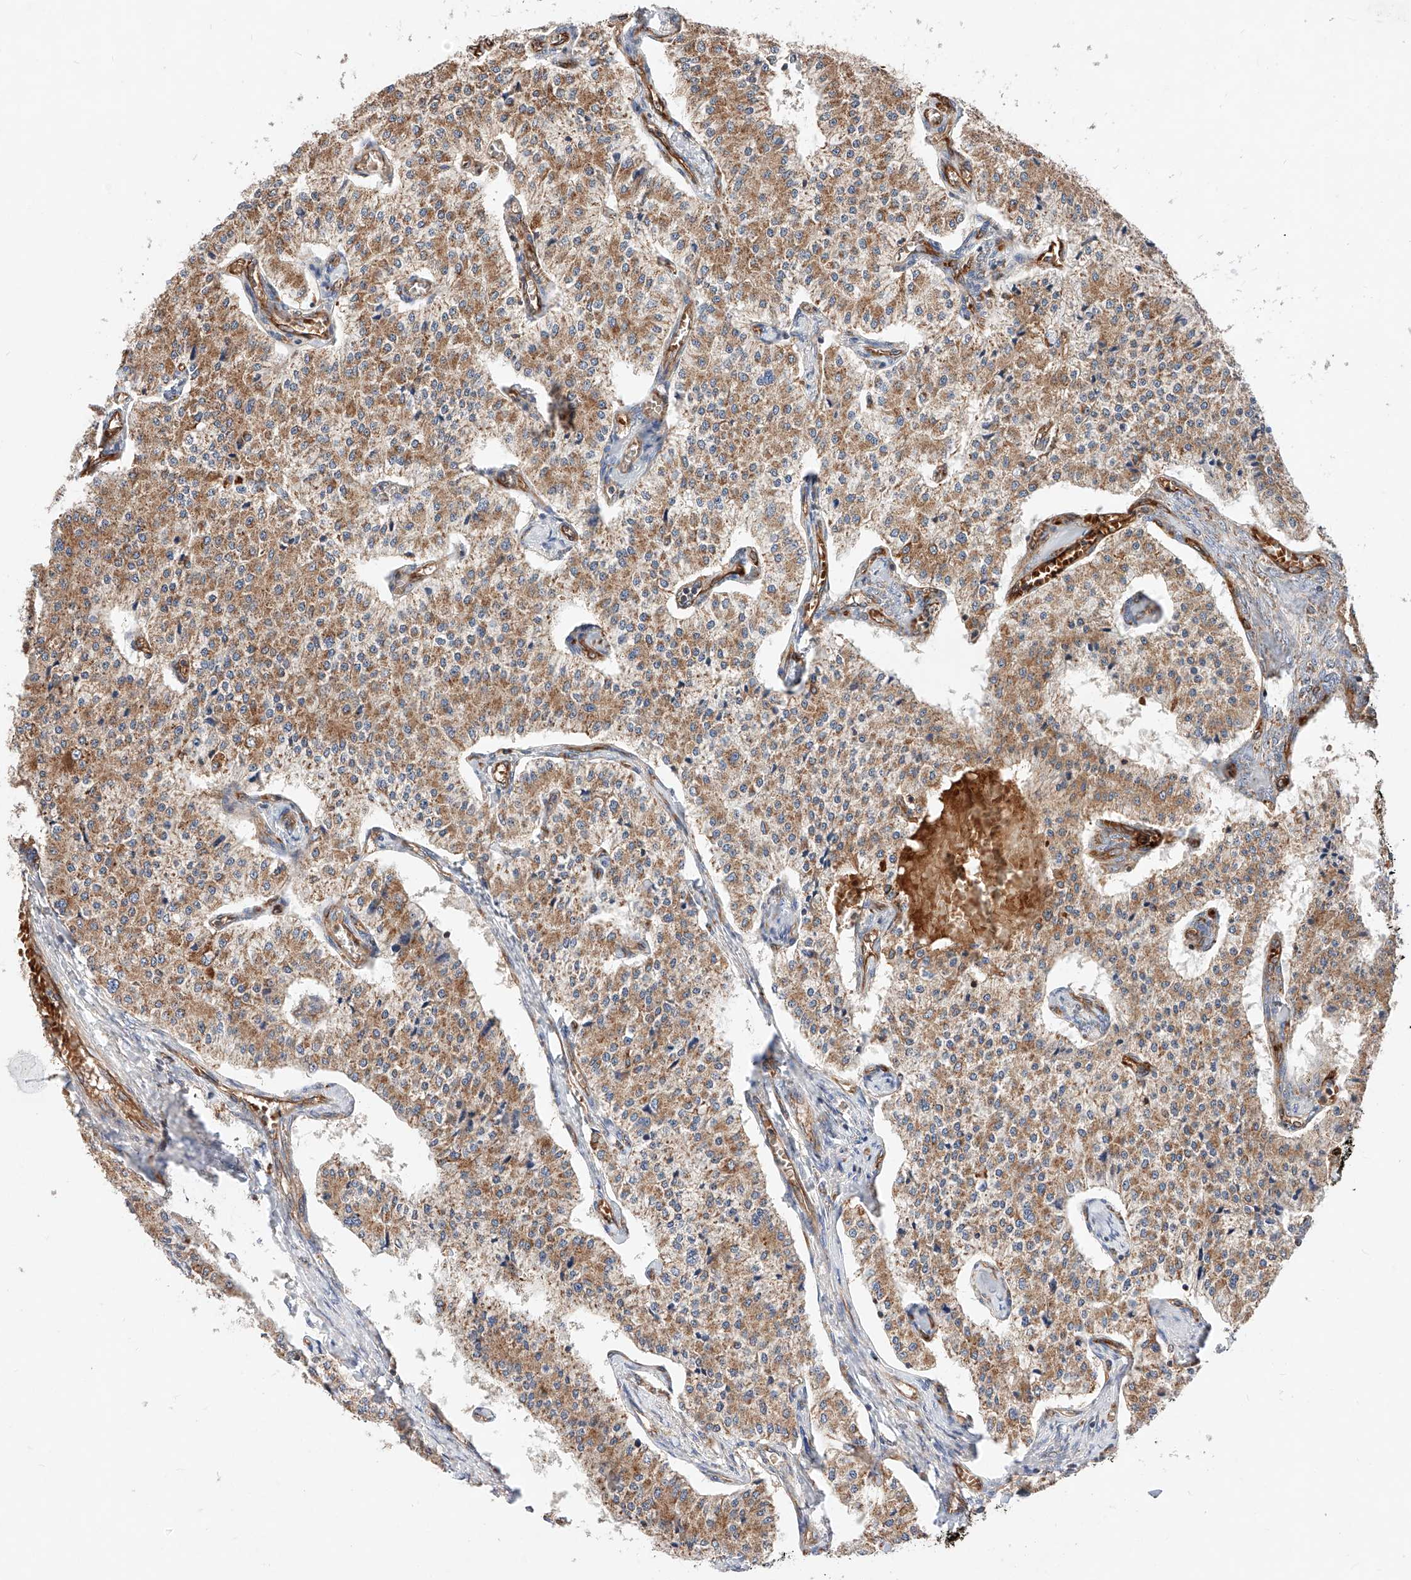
{"staining": {"intensity": "moderate", "quantity": ">75%", "location": "cytoplasmic/membranous"}, "tissue": "carcinoid", "cell_type": "Tumor cells", "image_type": "cancer", "snomed": [{"axis": "morphology", "description": "Carcinoid, malignant, NOS"}, {"axis": "topography", "description": "Colon"}], "caption": "Protein expression analysis of carcinoid exhibits moderate cytoplasmic/membranous positivity in about >75% of tumor cells.", "gene": "NR1D1", "patient": {"sex": "female", "age": 52}}